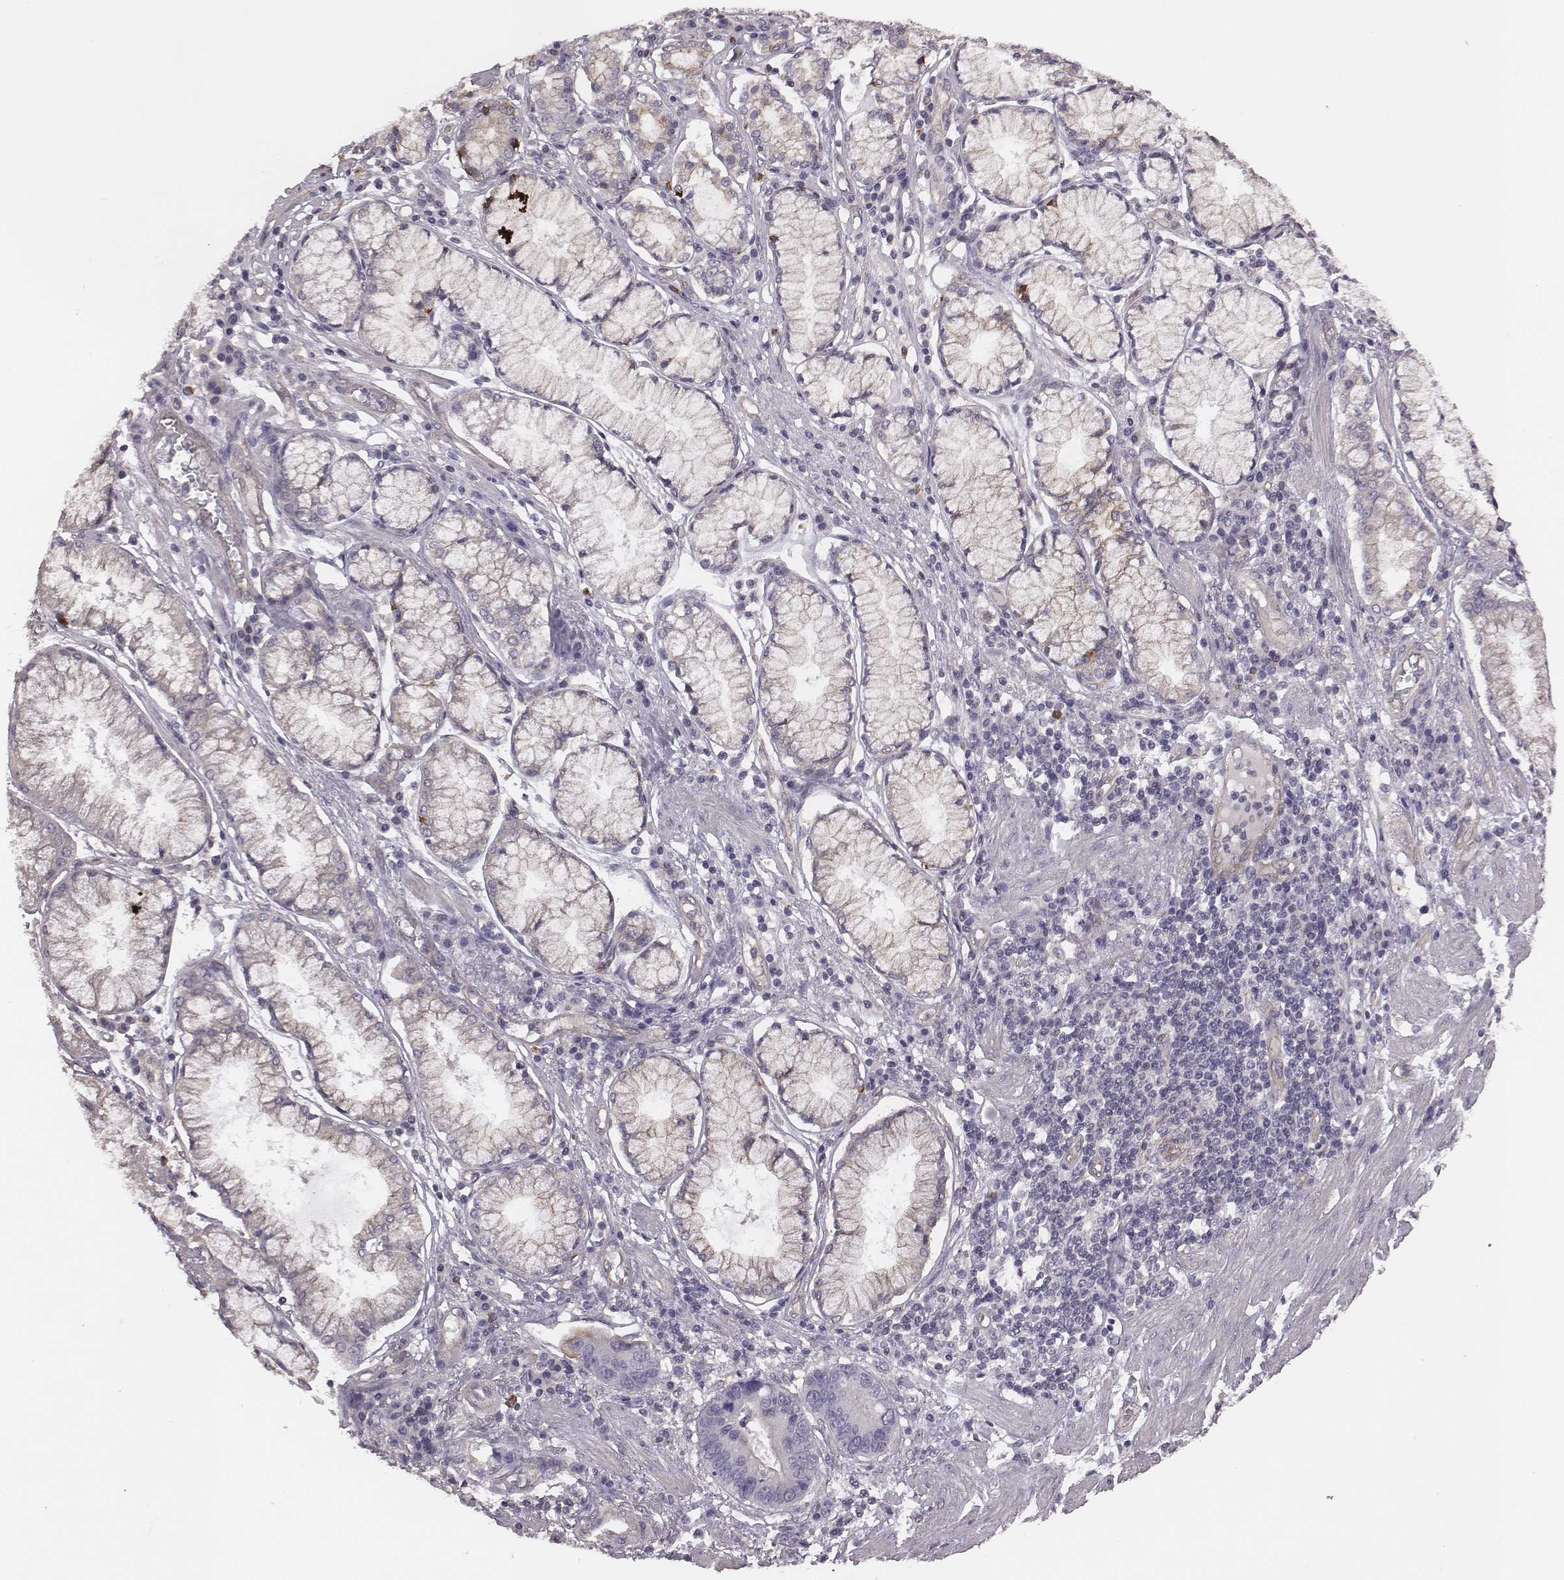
{"staining": {"intensity": "weak", "quantity": "25%-75%", "location": "cytoplasmic/membranous"}, "tissue": "stomach cancer", "cell_type": "Tumor cells", "image_type": "cancer", "snomed": [{"axis": "morphology", "description": "Adenocarcinoma, NOS"}, {"axis": "topography", "description": "Stomach"}], "caption": "High-power microscopy captured an immunohistochemistry (IHC) photomicrograph of stomach cancer (adenocarcinoma), revealing weak cytoplasmic/membranous positivity in about 25%-75% of tumor cells.", "gene": "SCARF1", "patient": {"sex": "male", "age": 84}}